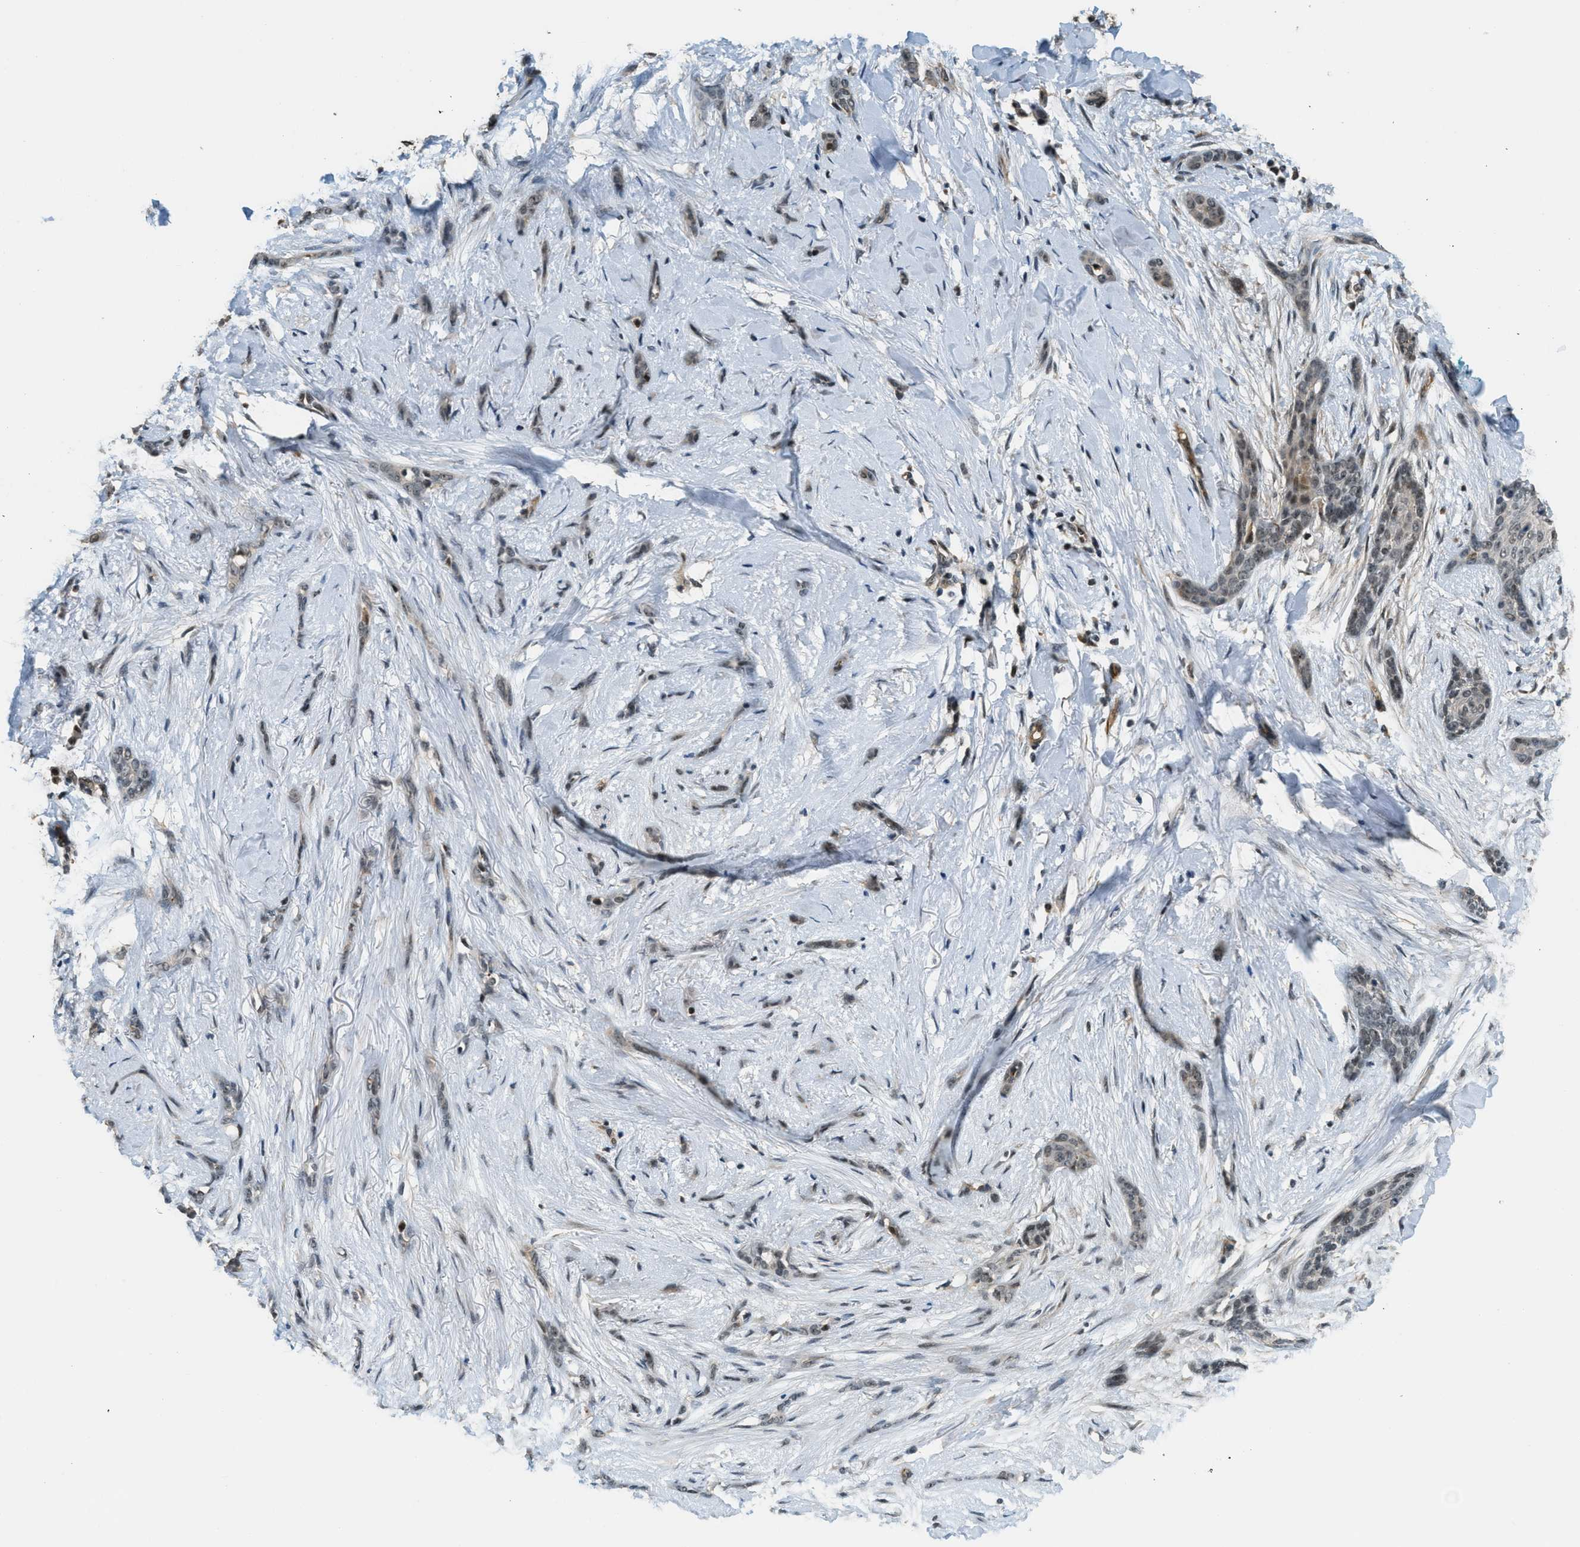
{"staining": {"intensity": "weak", "quantity": "<25%", "location": "nuclear"}, "tissue": "skin cancer", "cell_type": "Tumor cells", "image_type": "cancer", "snomed": [{"axis": "morphology", "description": "Basal cell carcinoma"}, {"axis": "morphology", "description": "Adnexal tumor, benign"}, {"axis": "topography", "description": "Skin"}], "caption": "Immunohistochemical staining of human benign adnexal tumor (skin) reveals no significant positivity in tumor cells.", "gene": "MED21", "patient": {"sex": "female", "age": 42}}